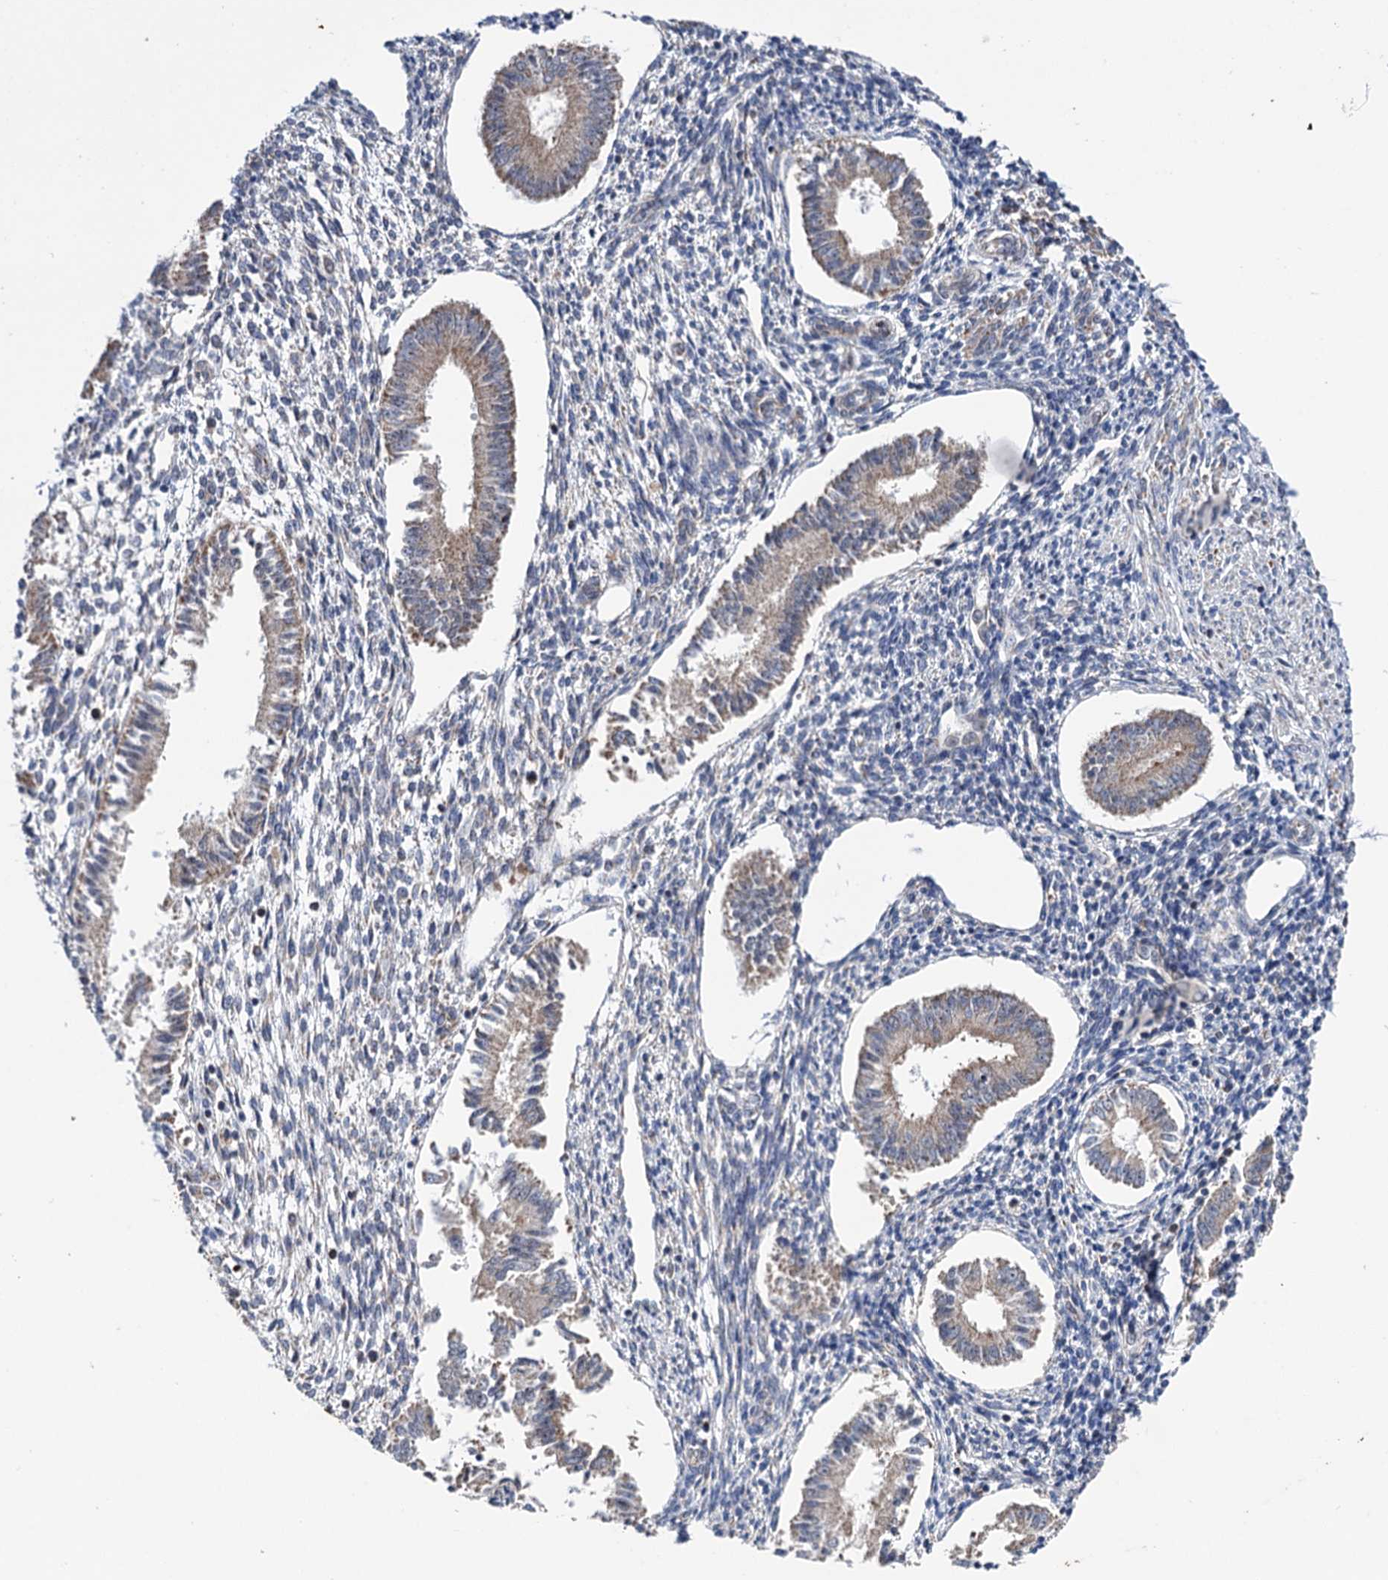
{"staining": {"intensity": "moderate", "quantity": "<25%", "location": "cytoplasmic/membranous"}, "tissue": "endometrium", "cell_type": "Cells in endometrial stroma", "image_type": "normal", "snomed": [{"axis": "morphology", "description": "Normal tissue, NOS"}, {"axis": "topography", "description": "Uterus"}, {"axis": "topography", "description": "Endometrium"}], "caption": "Endometrium stained with DAB (3,3'-diaminobenzidine) IHC demonstrates low levels of moderate cytoplasmic/membranous staining in approximately <25% of cells in endometrial stroma. (DAB IHC, brown staining for protein, blue staining for nuclei).", "gene": "SUCLA2", "patient": {"sex": "female", "age": 48}}